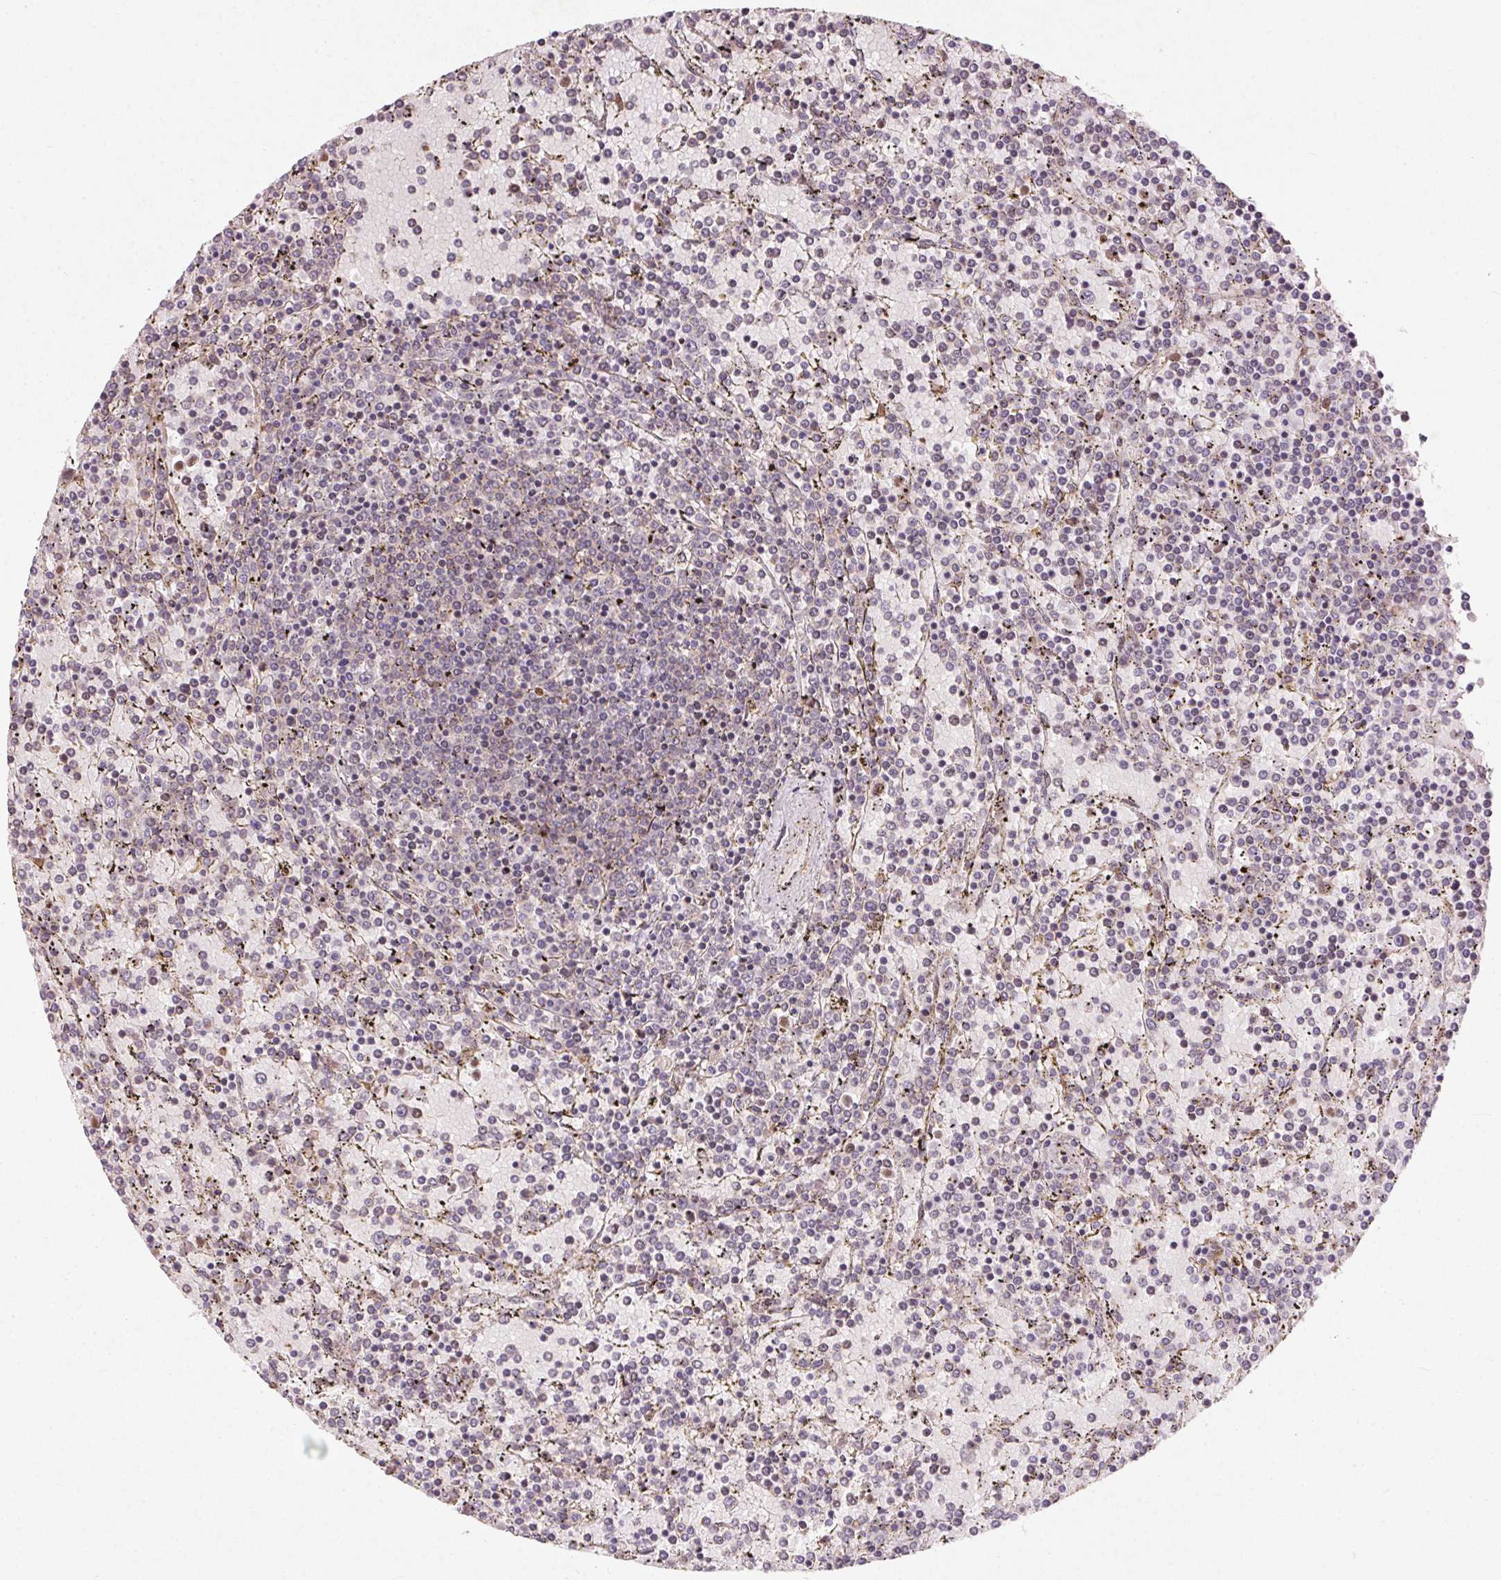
{"staining": {"intensity": "negative", "quantity": "none", "location": "none"}, "tissue": "lymphoma", "cell_type": "Tumor cells", "image_type": "cancer", "snomed": [{"axis": "morphology", "description": "Malignant lymphoma, non-Hodgkin's type, Low grade"}, {"axis": "topography", "description": "Spleen"}], "caption": "Lymphoma stained for a protein using immunohistochemistry demonstrates no staining tumor cells.", "gene": "KCNK15", "patient": {"sex": "female", "age": 77}}